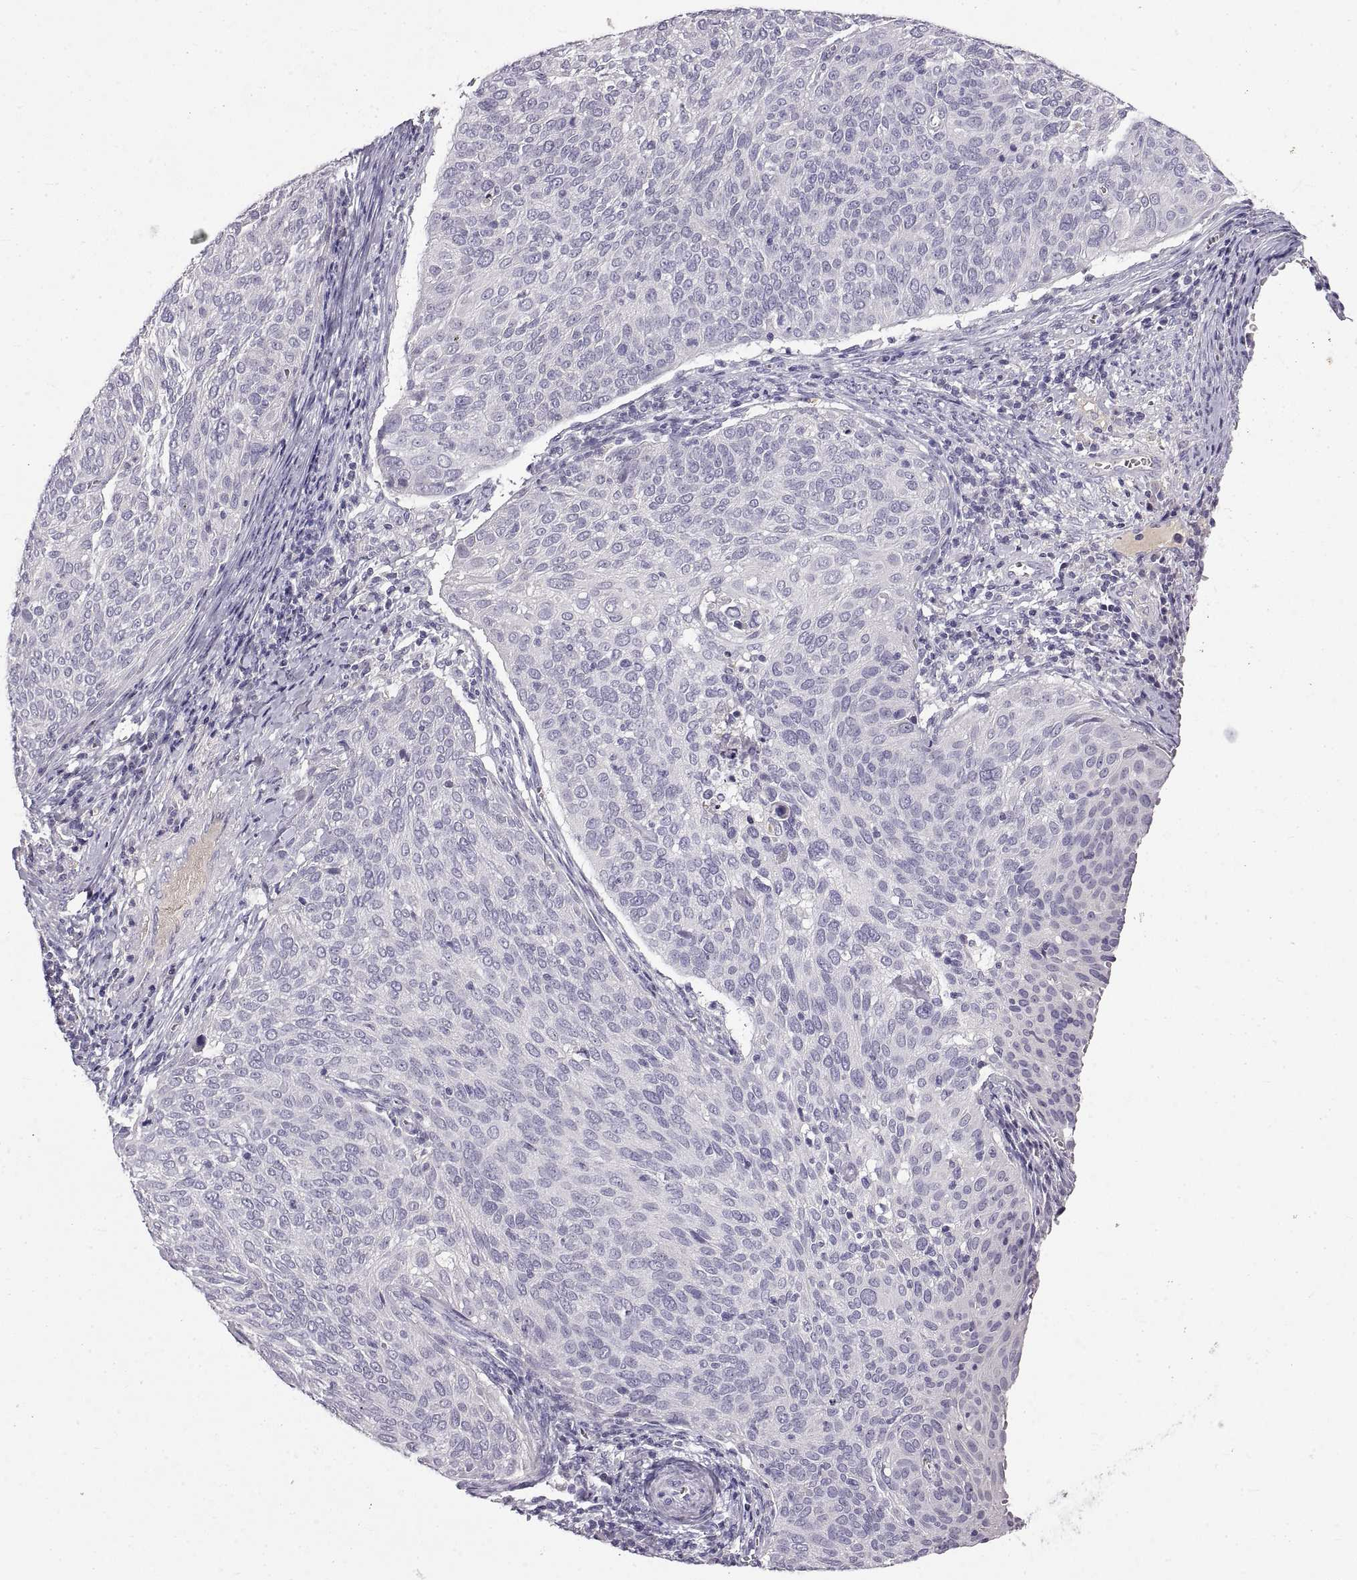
{"staining": {"intensity": "negative", "quantity": "none", "location": "none"}, "tissue": "cervical cancer", "cell_type": "Tumor cells", "image_type": "cancer", "snomed": [{"axis": "morphology", "description": "Squamous cell carcinoma, NOS"}, {"axis": "topography", "description": "Cervix"}], "caption": "Tumor cells show no significant protein expression in cervical squamous cell carcinoma.", "gene": "ADAM32", "patient": {"sex": "female", "age": 39}}